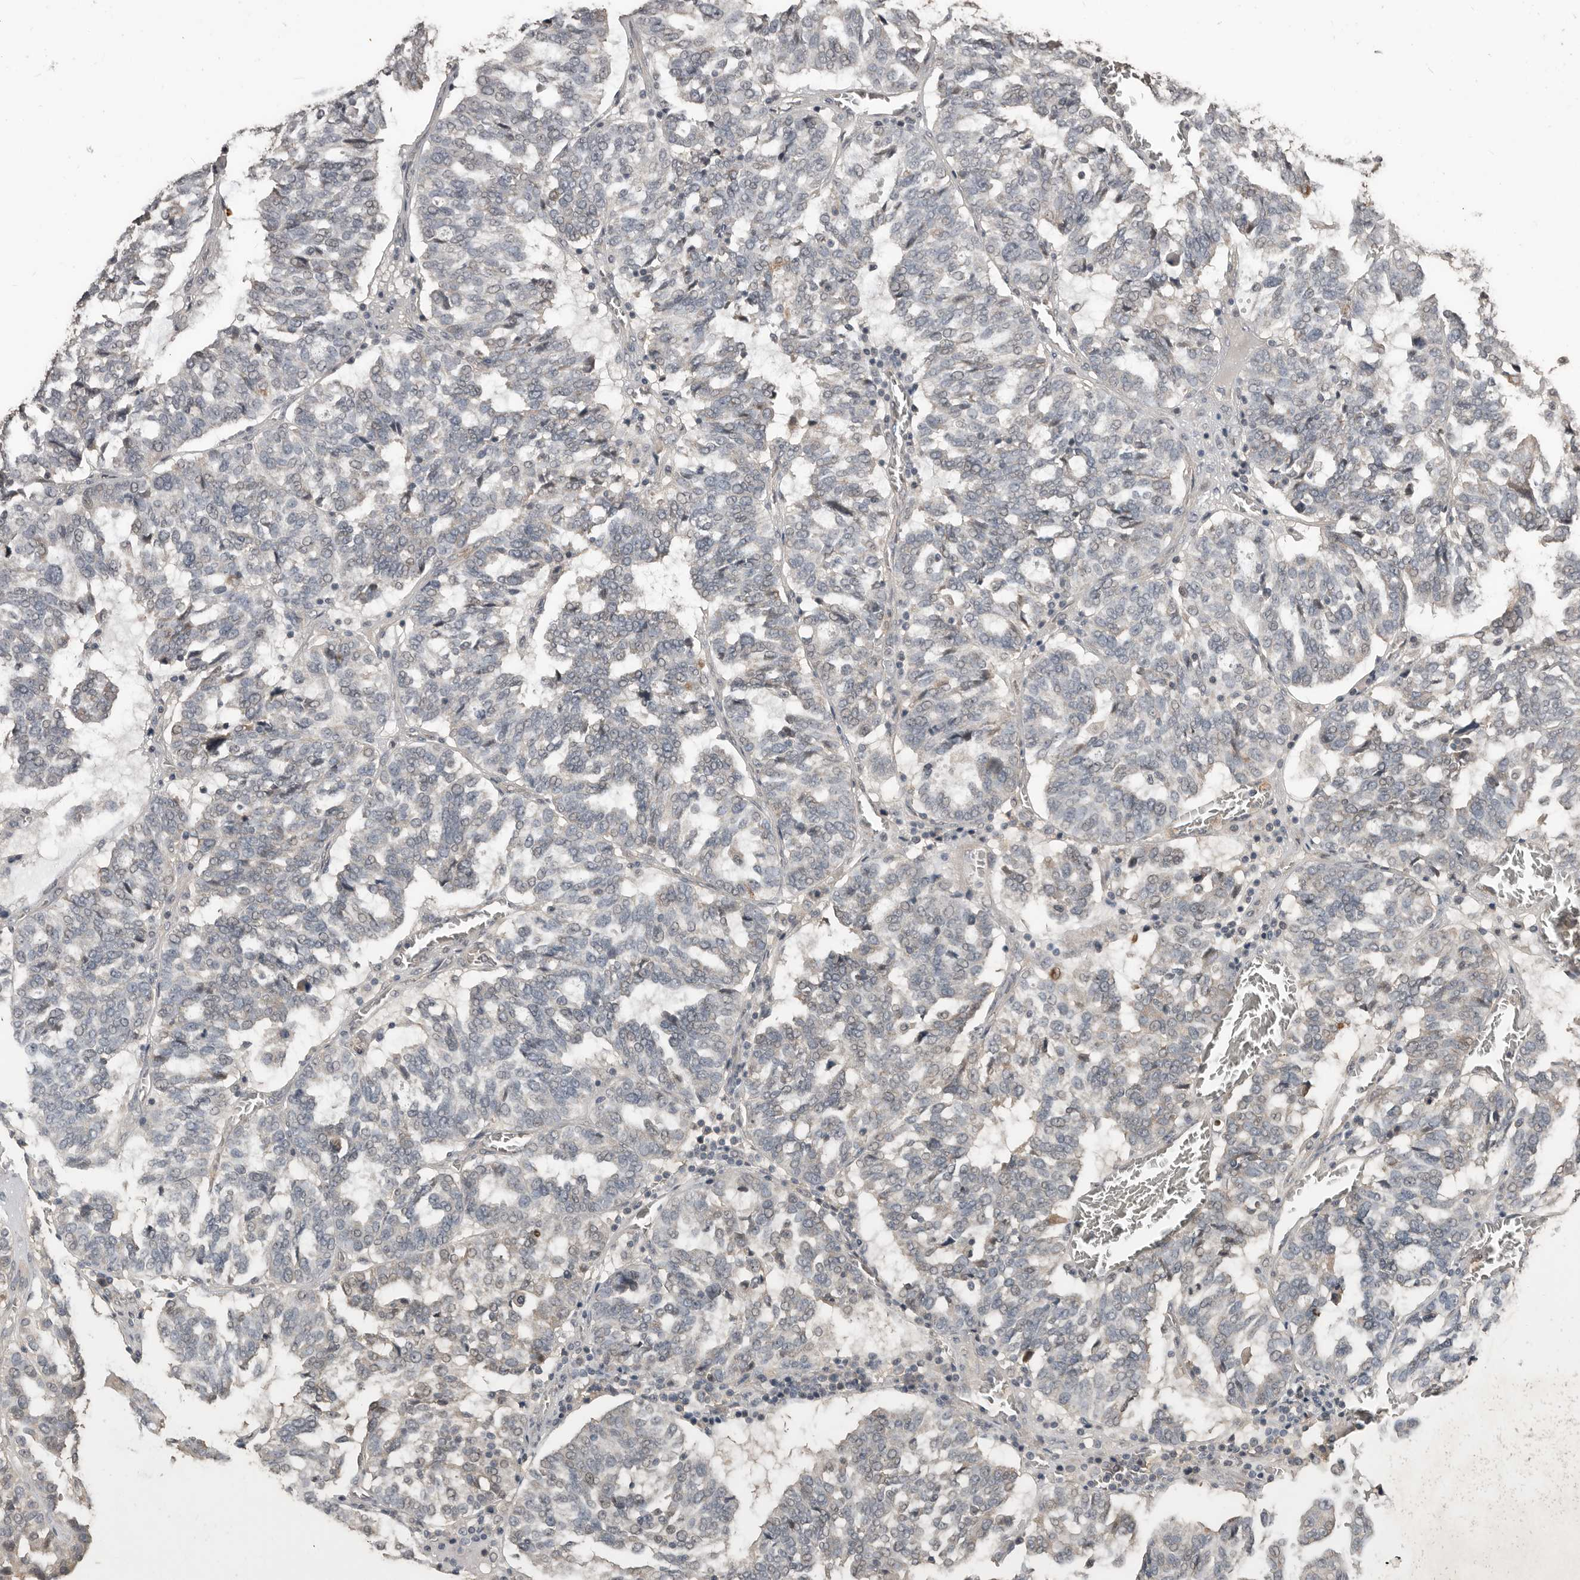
{"staining": {"intensity": "weak", "quantity": "<25%", "location": "nuclear"}, "tissue": "ovarian cancer", "cell_type": "Tumor cells", "image_type": "cancer", "snomed": [{"axis": "morphology", "description": "Cystadenocarcinoma, serous, NOS"}, {"axis": "topography", "description": "Ovary"}], "caption": "This is an immunohistochemistry (IHC) image of ovarian cancer (serous cystadenocarcinoma). There is no staining in tumor cells.", "gene": "BAMBI", "patient": {"sex": "female", "age": 59}}